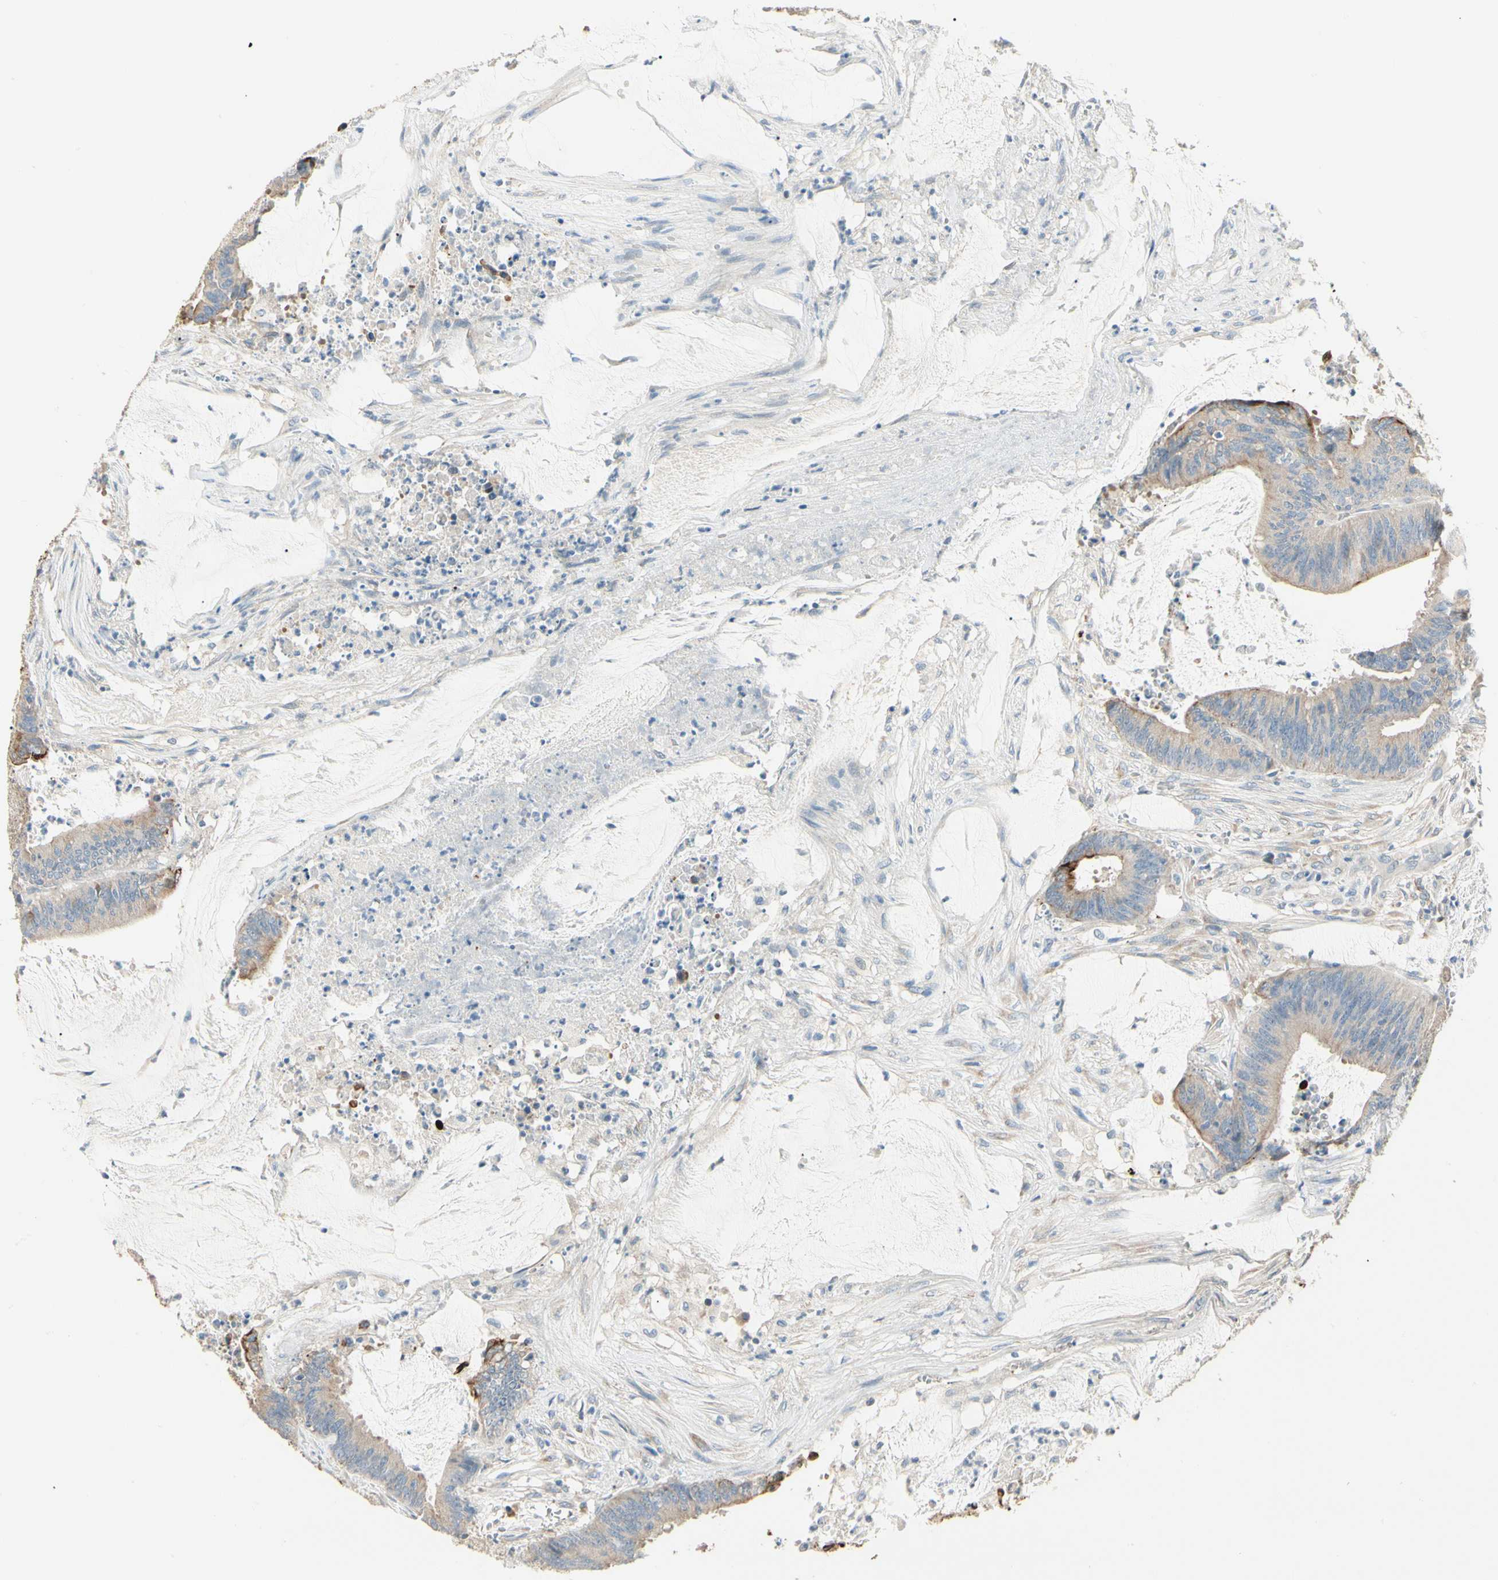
{"staining": {"intensity": "weak", "quantity": ">75%", "location": "cytoplasmic/membranous"}, "tissue": "colorectal cancer", "cell_type": "Tumor cells", "image_type": "cancer", "snomed": [{"axis": "morphology", "description": "Adenocarcinoma, NOS"}, {"axis": "topography", "description": "Rectum"}], "caption": "Immunohistochemical staining of human adenocarcinoma (colorectal) exhibits low levels of weak cytoplasmic/membranous protein staining in approximately >75% of tumor cells. The staining was performed using DAB to visualize the protein expression in brown, while the nuclei were stained in blue with hematoxylin (Magnification: 20x).", "gene": "DUSP12", "patient": {"sex": "female", "age": 66}}